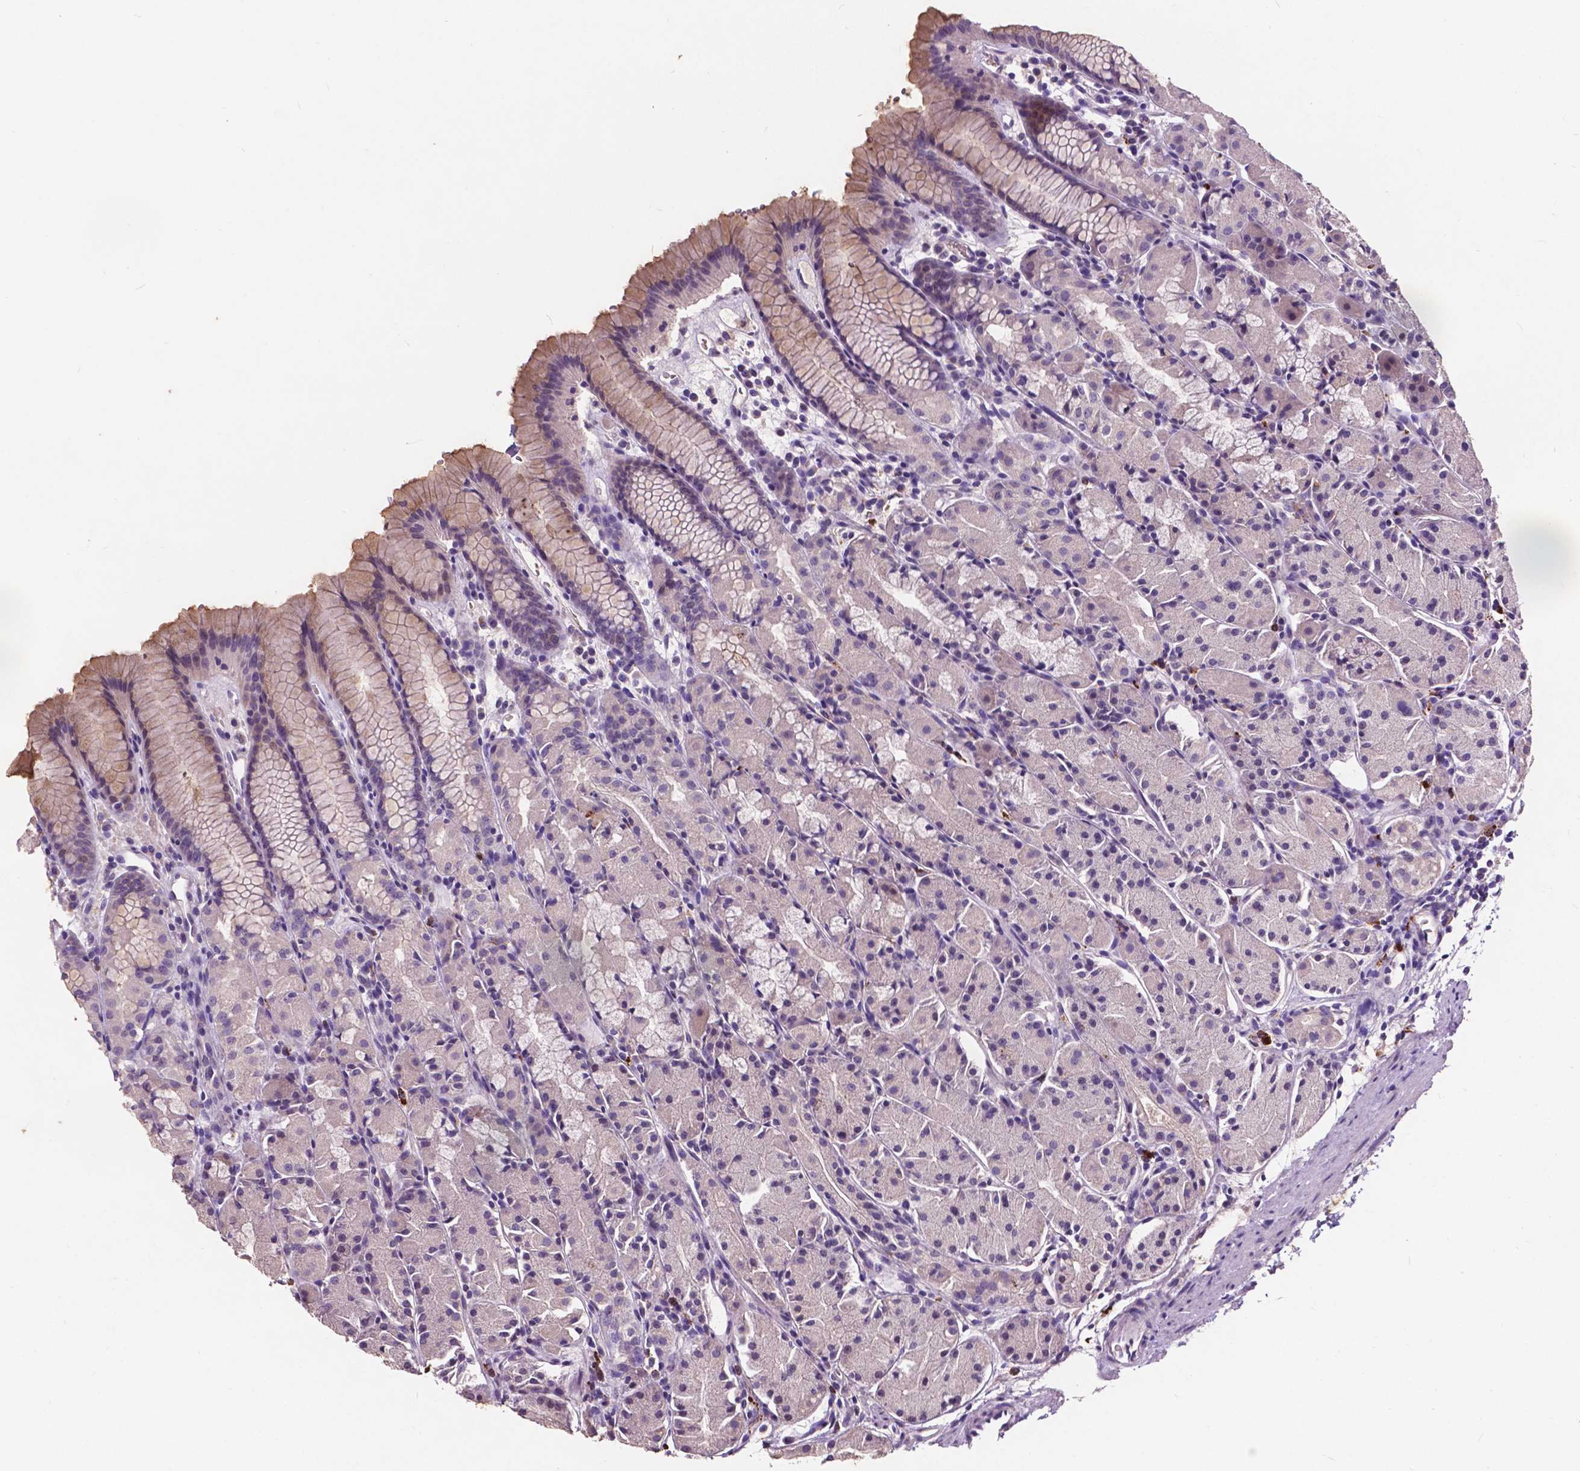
{"staining": {"intensity": "weak", "quantity": "<25%", "location": "cytoplasmic/membranous"}, "tissue": "stomach", "cell_type": "Glandular cells", "image_type": "normal", "snomed": [{"axis": "morphology", "description": "Normal tissue, NOS"}, {"axis": "topography", "description": "Stomach, upper"}], "caption": "IHC photomicrograph of unremarkable stomach: human stomach stained with DAB (3,3'-diaminobenzidine) demonstrates no significant protein staining in glandular cells. (DAB (3,3'-diaminobenzidine) IHC with hematoxylin counter stain).", "gene": "PLSCR1", "patient": {"sex": "male", "age": 47}}